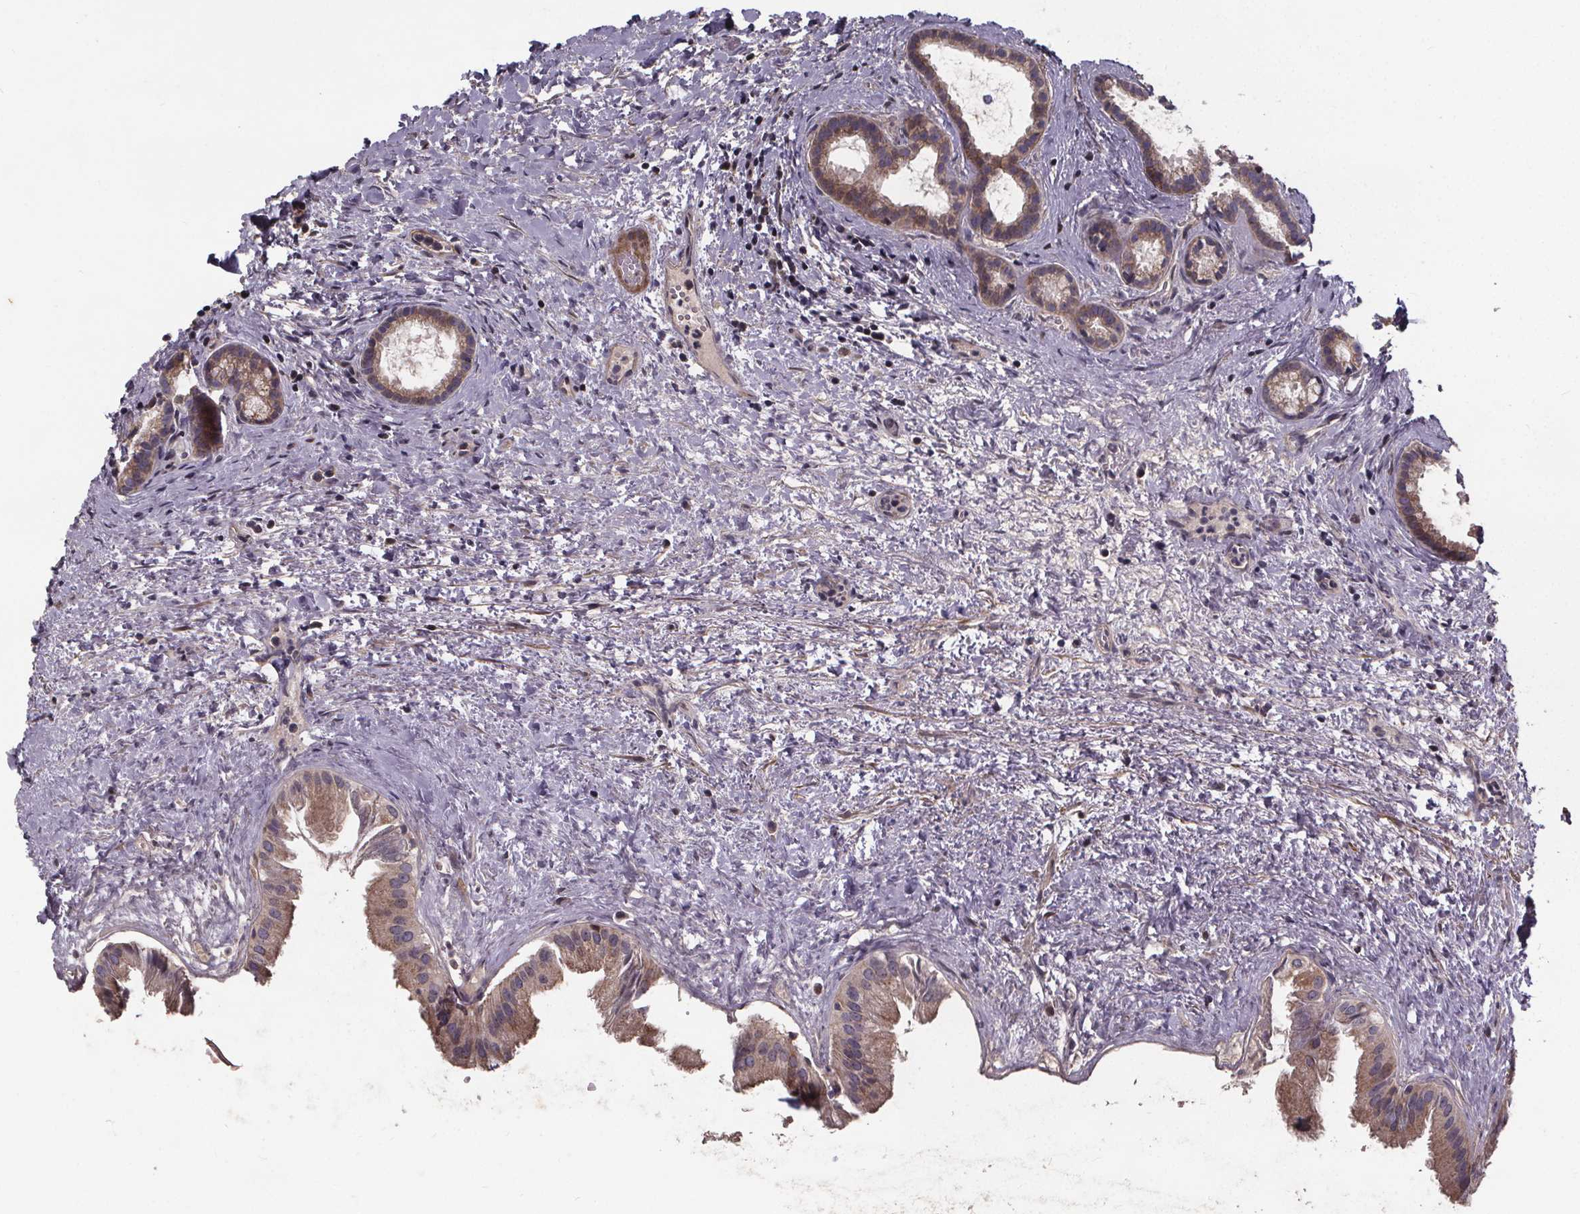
{"staining": {"intensity": "moderate", "quantity": "25%-75%", "location": "cytoplasmic/membranous"}, "tissue": "gallbladder", "cell_type": "Glandular cells", "image_type": "normal", "snomed": [{"axis": "morphology", "description": "Normal tissue, NOS"}, {"axis": "topography", "description": "Gallbladder"}], "caption": "Immunohistochemistry (IHC) micrograph of benign gallbladder stained for a protein (brown), which displays medium levels of moderate cytoplasmic/membranous staining in about 25%-75% of glandular cells.", "gene": "YME1L1", "patient": {"sex": "male", "age": 70}}